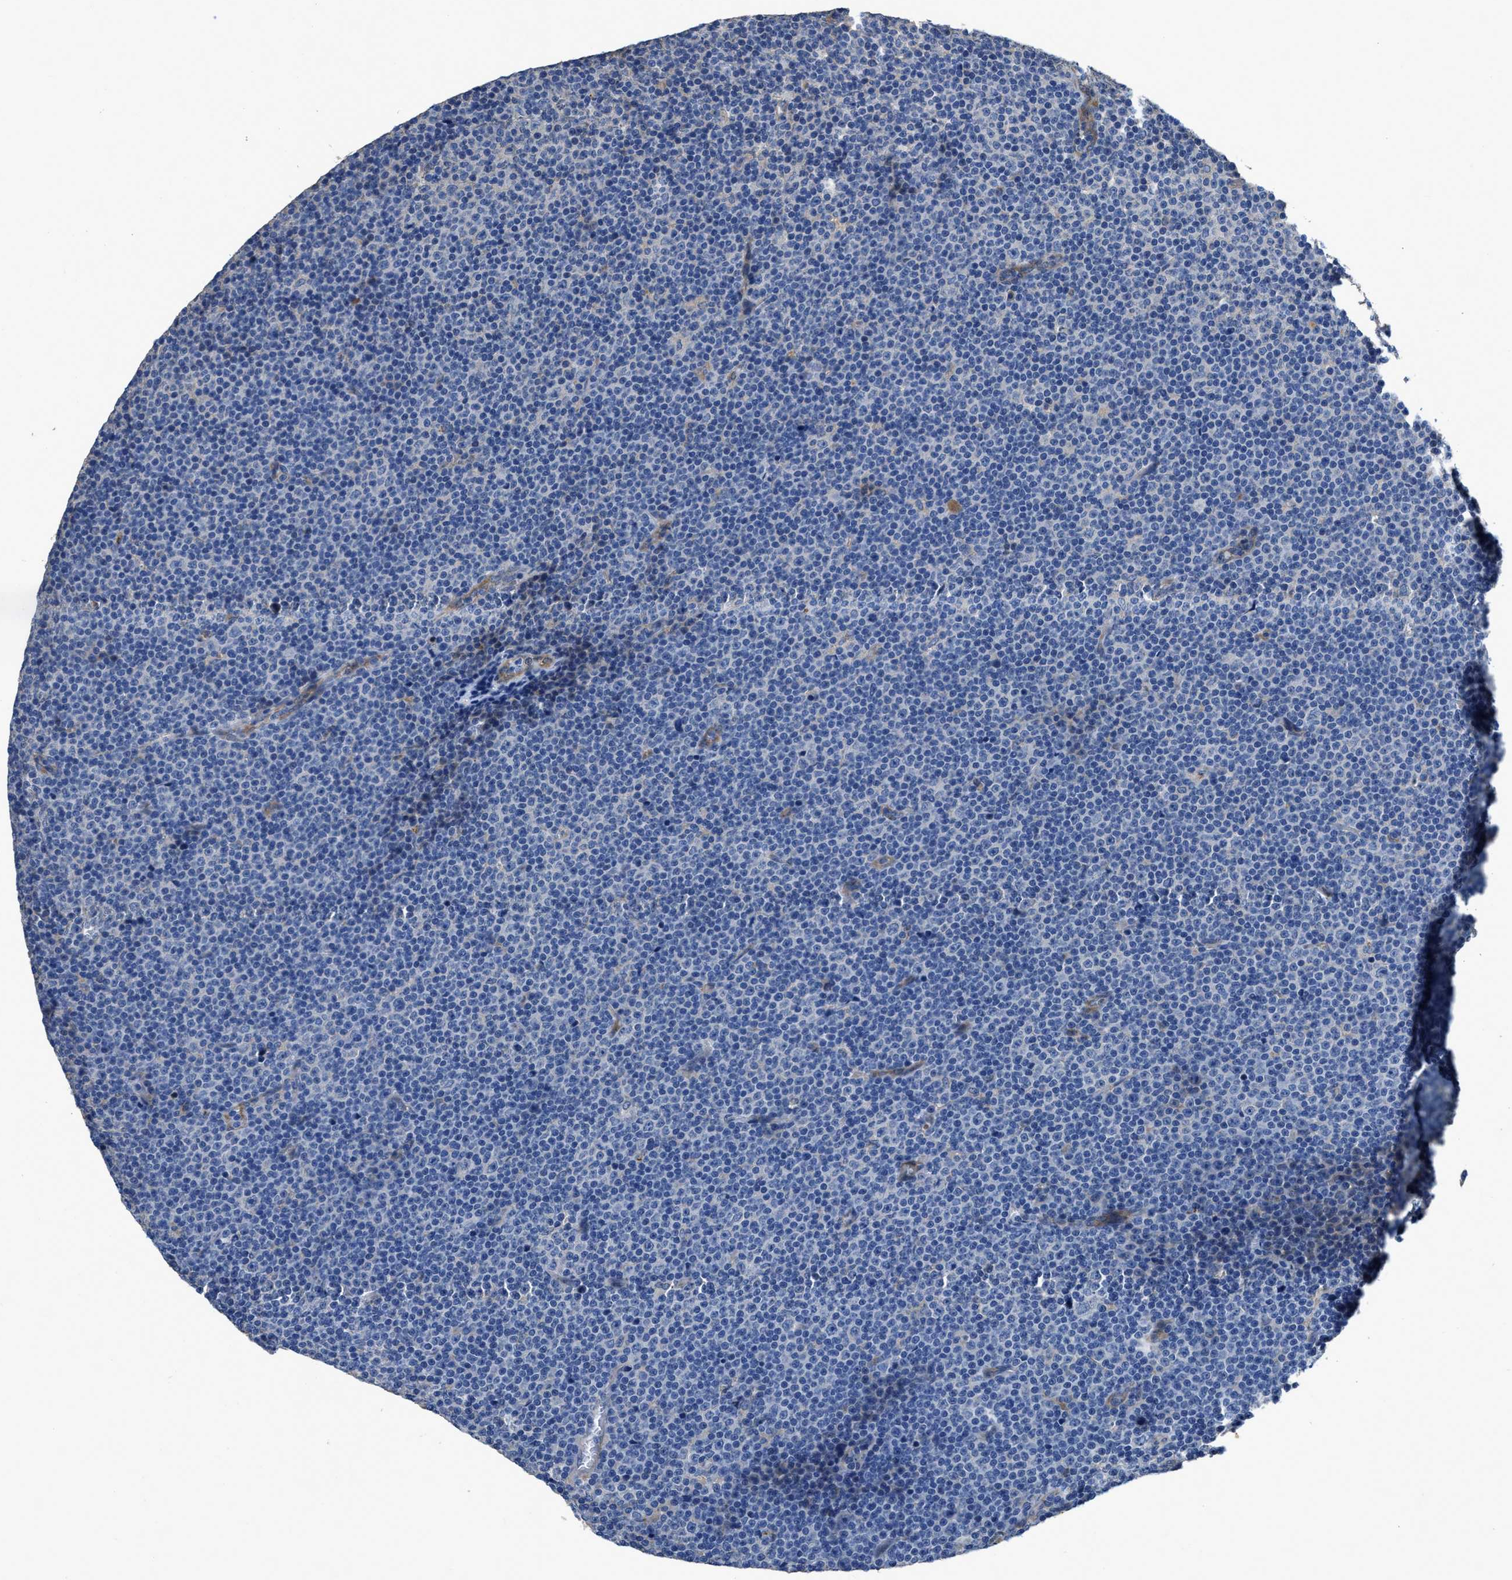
{"staining": {"intensity": "negative", "quantity": "none", "location": "none"}, "tissue": "lymphoma", "cell_type": "Tumor cells", "image_type": "cancer", "snomed": [{"axis": "morphology", "description": "Malignant lymphoma, non-Hodgkin's type, Low grade"}, {"axis": "topography", "description": "Lymph node"}], "caption": "Tumor cells are negative for brown protein staining in malignant lymphoma, non-Hodgkin's type (low-grade).", "gene": "PEG10", "patient": {"sex": "female", "age": 67}}